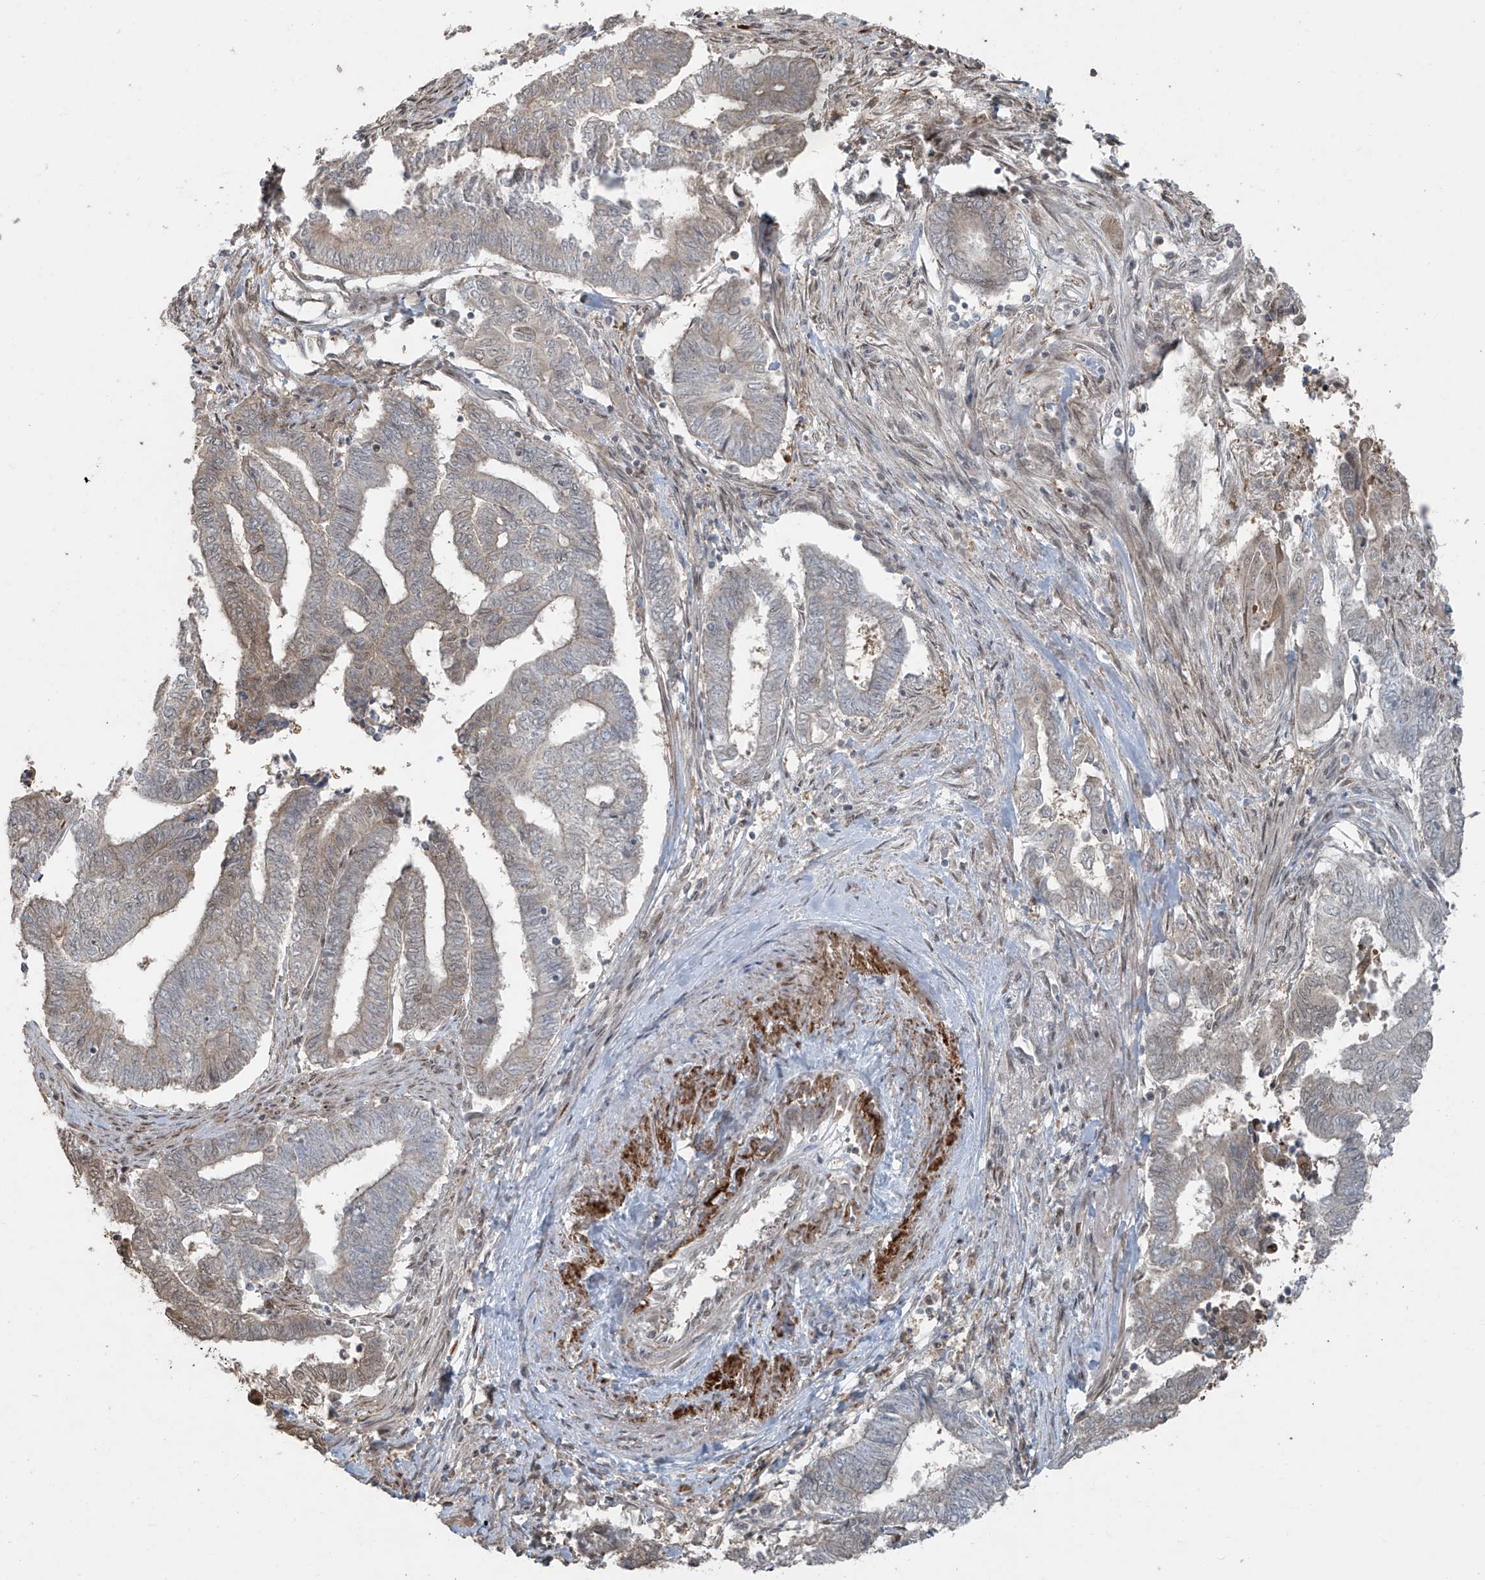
{"staining": {"intensity": "weak", "quantity": "<25%", "location": "nuclear"}, "tissue": "endometrial cancer", "cell_type": "Tumor cells", "image_type": "cancer", "snomed": [{"axis": "morphology", "description": "Adenocarcinoma, NOS"}, {"axis": "topography", "description": "Uterus"}, {"axis": "topography", "description": "Endometrium"}], "caption": "Immunohistochemical staining of human adenocarcinoma (endometrial) demonstrates no significant expression in tumor cells.", "gene": "TTC22", "patient": {"sex": "female", "age": 70}}